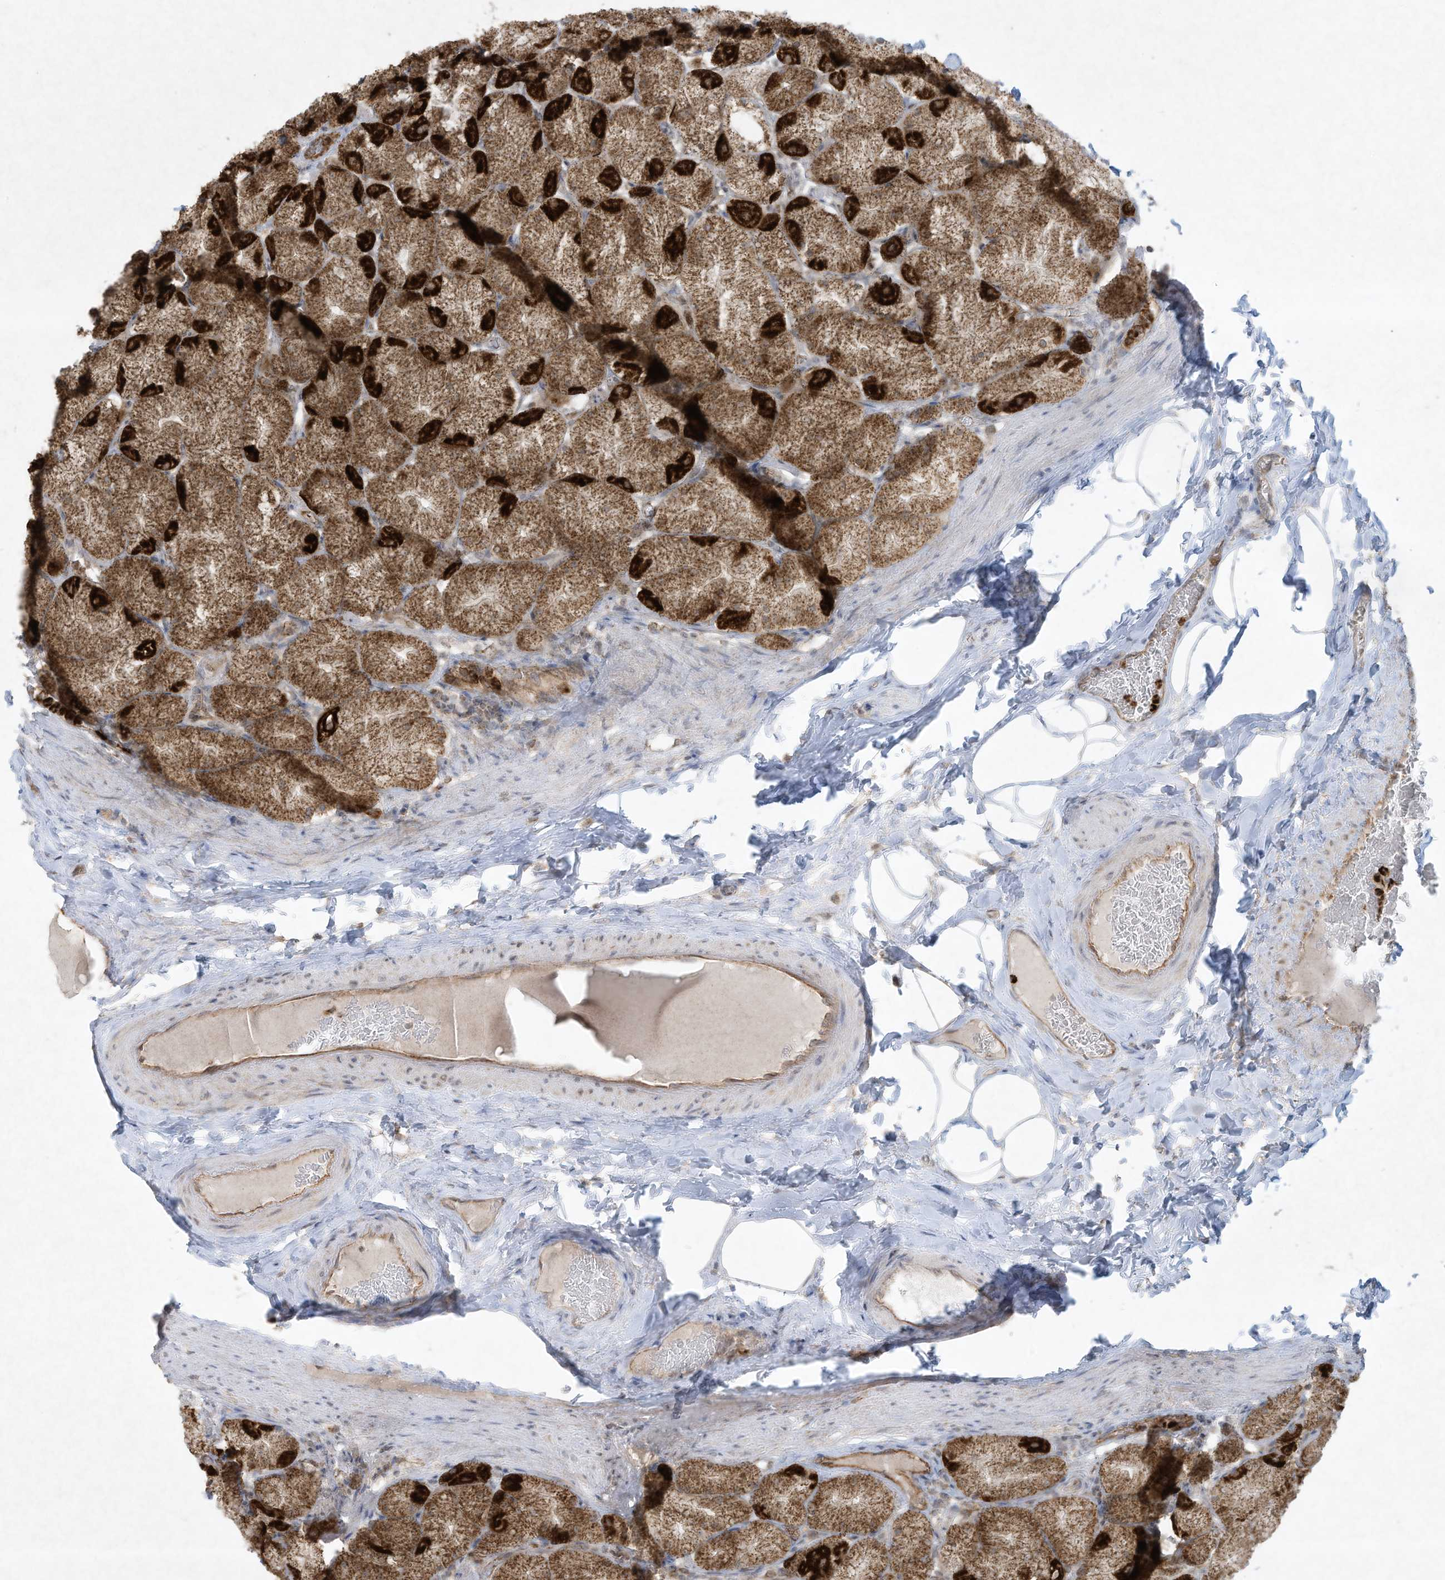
{"staining": {"intensity": "strong", "quantity": ">75%", "location": "cytoplasmic/membranous"}, "tissue": "stomach", "cell_type": "Glandular cells", "image_type": "normal", "snomed": [{"axis": "morphology", "description": "Normal tissue, NOS"}, {"axis": "topography", "description": "Stomach, upper"}], "caption": "About >75% of glandular cells in unremarkable human stomach reveal strong cytoplasmic/membranous protein staining as visualized by brown immunohistochemical staining.", "gene": "CHRNA4", "patient": {"sex": "female", "age": 56}}